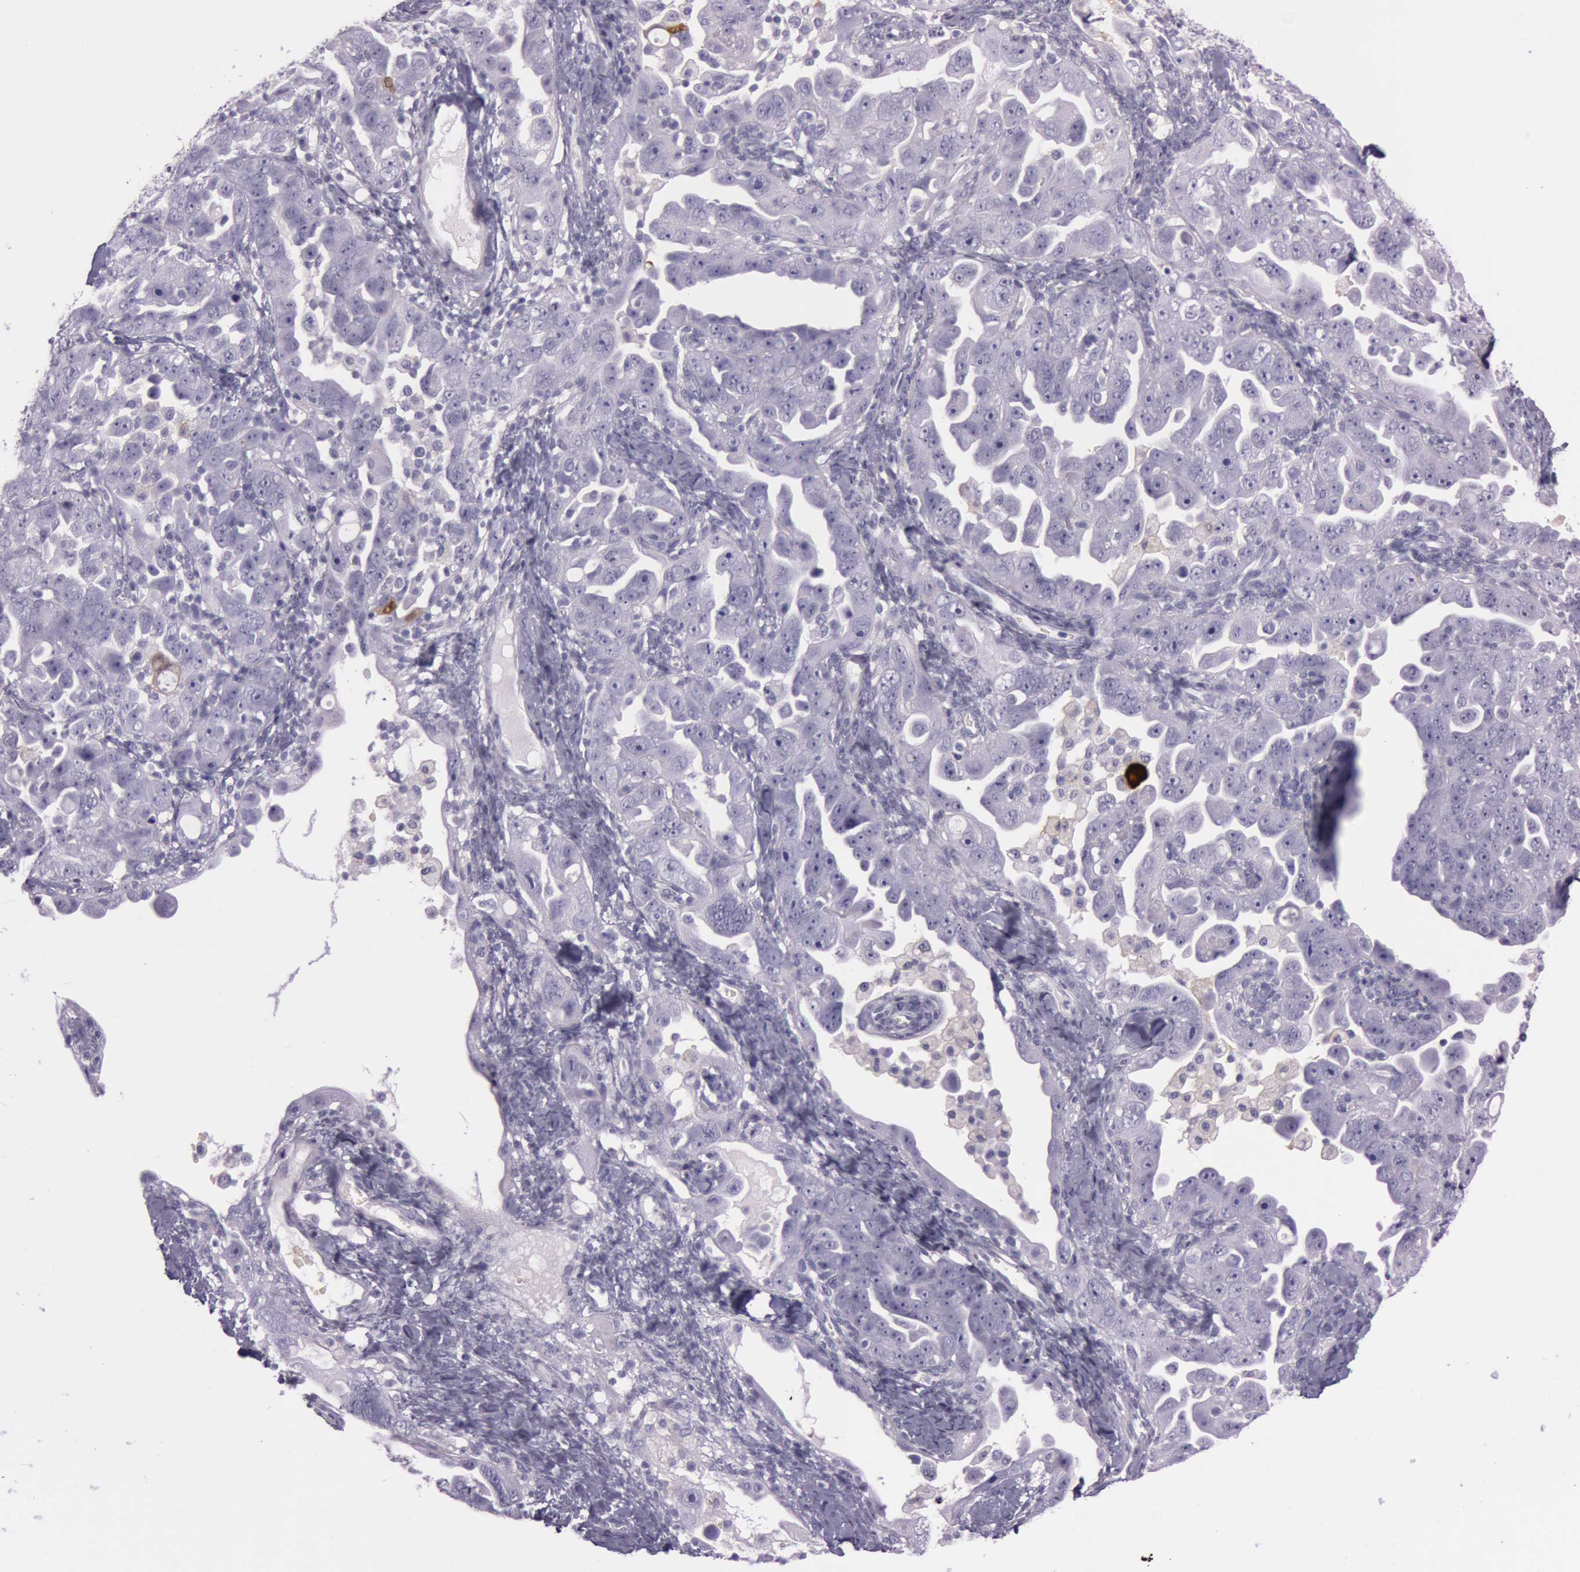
{"staining": {"intensity": "negative", "quantity": "none", "location": "none"}, "tissue": "ovarian cancer", "cell_type": "Tumor cells", "image_type": "cancer", "snomed": [{"axis": "morphology", "description": "Cystadenocarcinoma, serous, NOS"}, {"axis": "topography", "description": "Ovary"}], "caption": "High power microscopy histopathology image of an immunohistochemistry micrograph of serous cystadenocarcinoma (ovarian), revealing no significant positivity in tumor cells.", "gene": "S100A7", "patient": {"sex": "female", "age": 66}}